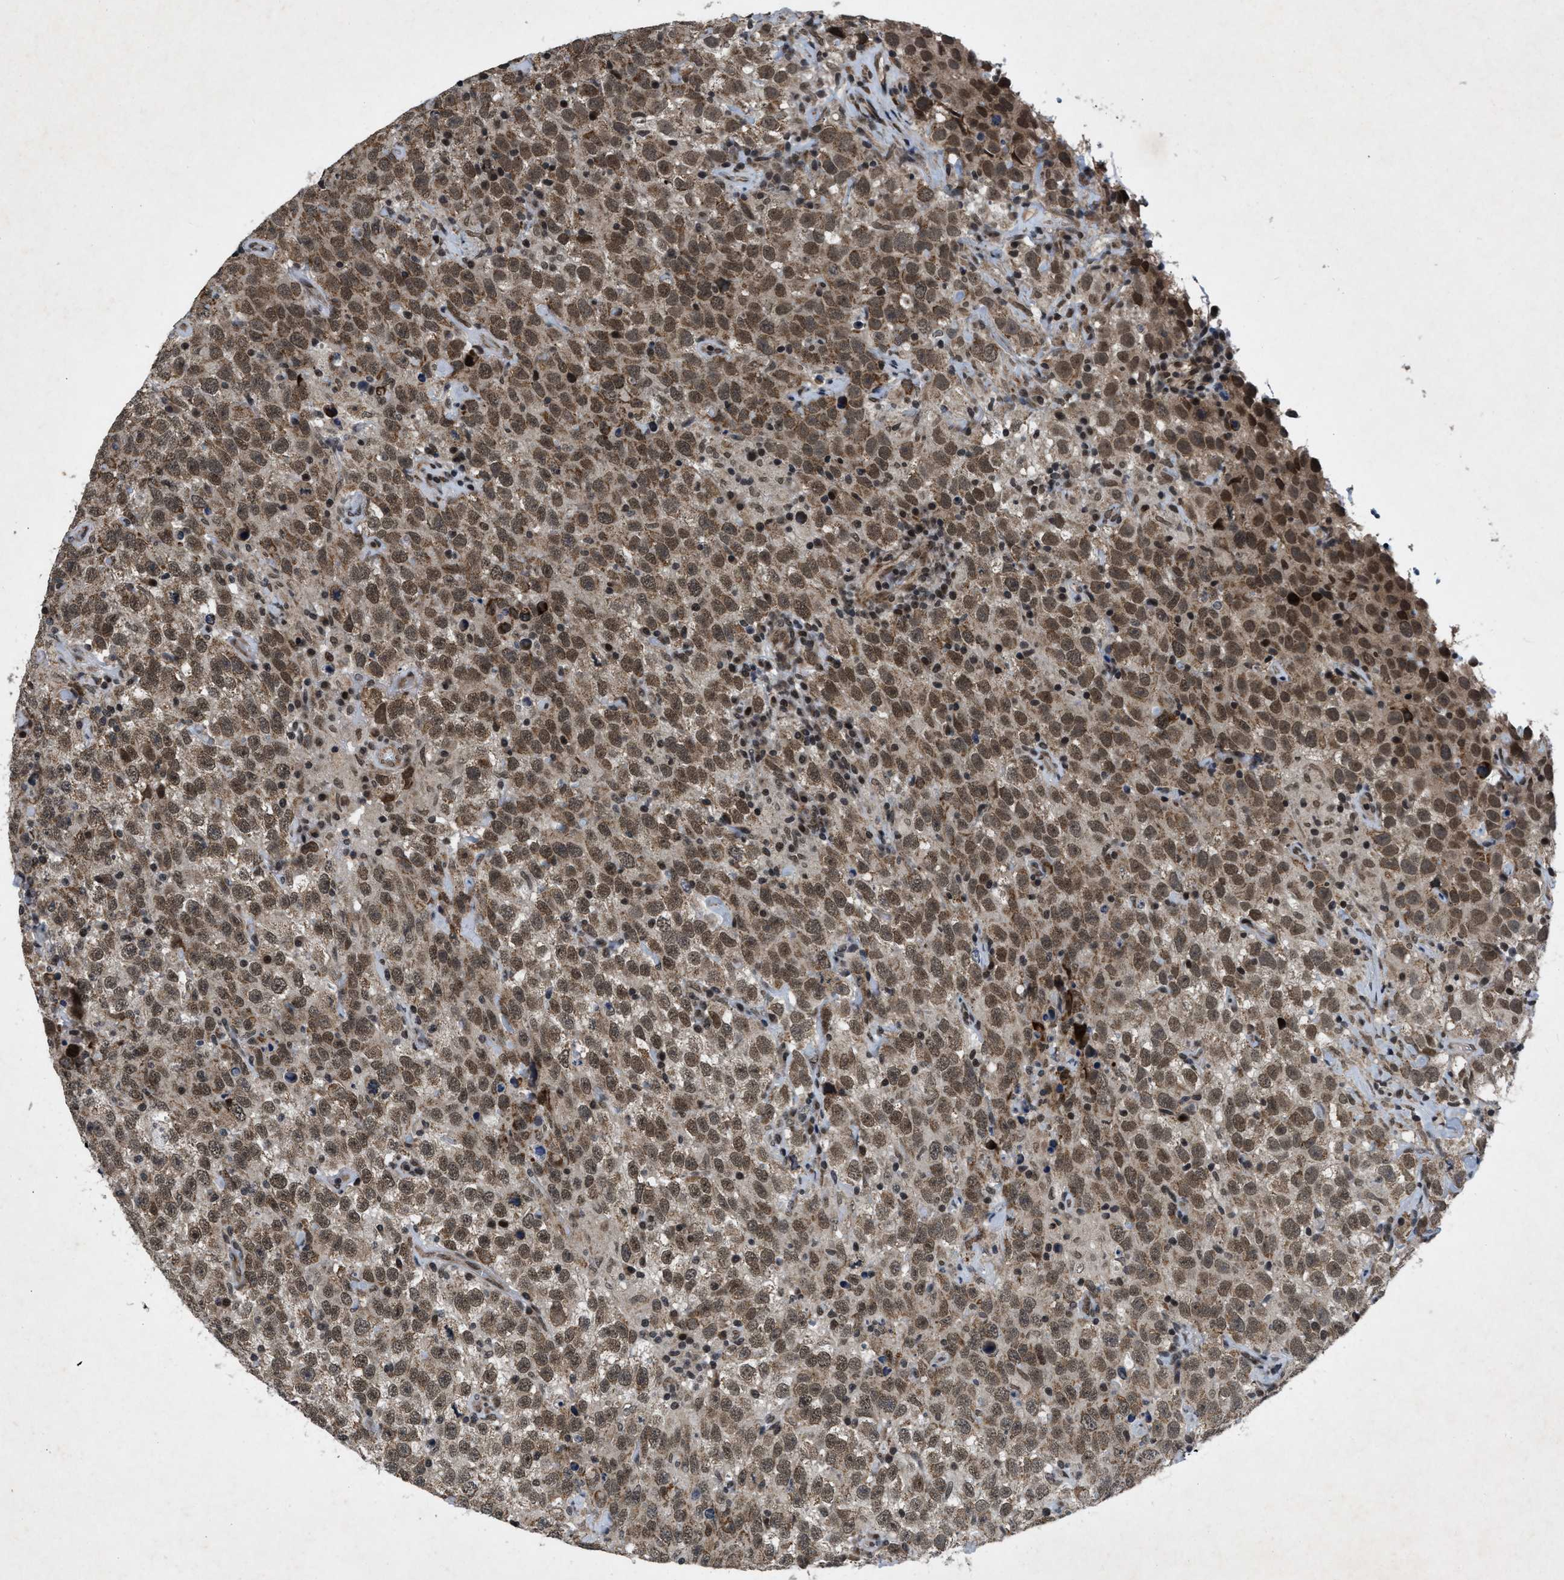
{"staining": {"intensity": "moderate", "quantity": ">75%", "location": "nuclear"}, "tissue": "testis cancer", "cell_type": "Tumor cells", "image_type": "cancer", "snomed": [{"axis": "morphology", "description": "Seminoma, NOS"}, {"axis": "topography", "description": "Testis"}], "caption": "Immunohistochemical staining of human seminoma (testis) demonstrates moderate nuclear protein positivity in about >75% of tumor cells. (DAB (3,3'-diaminobenzidine) IHC with brightfield microscopy, high magnification).", "gene": "ZNHIT1", "patient": {"sex": "male", "age": 41}}